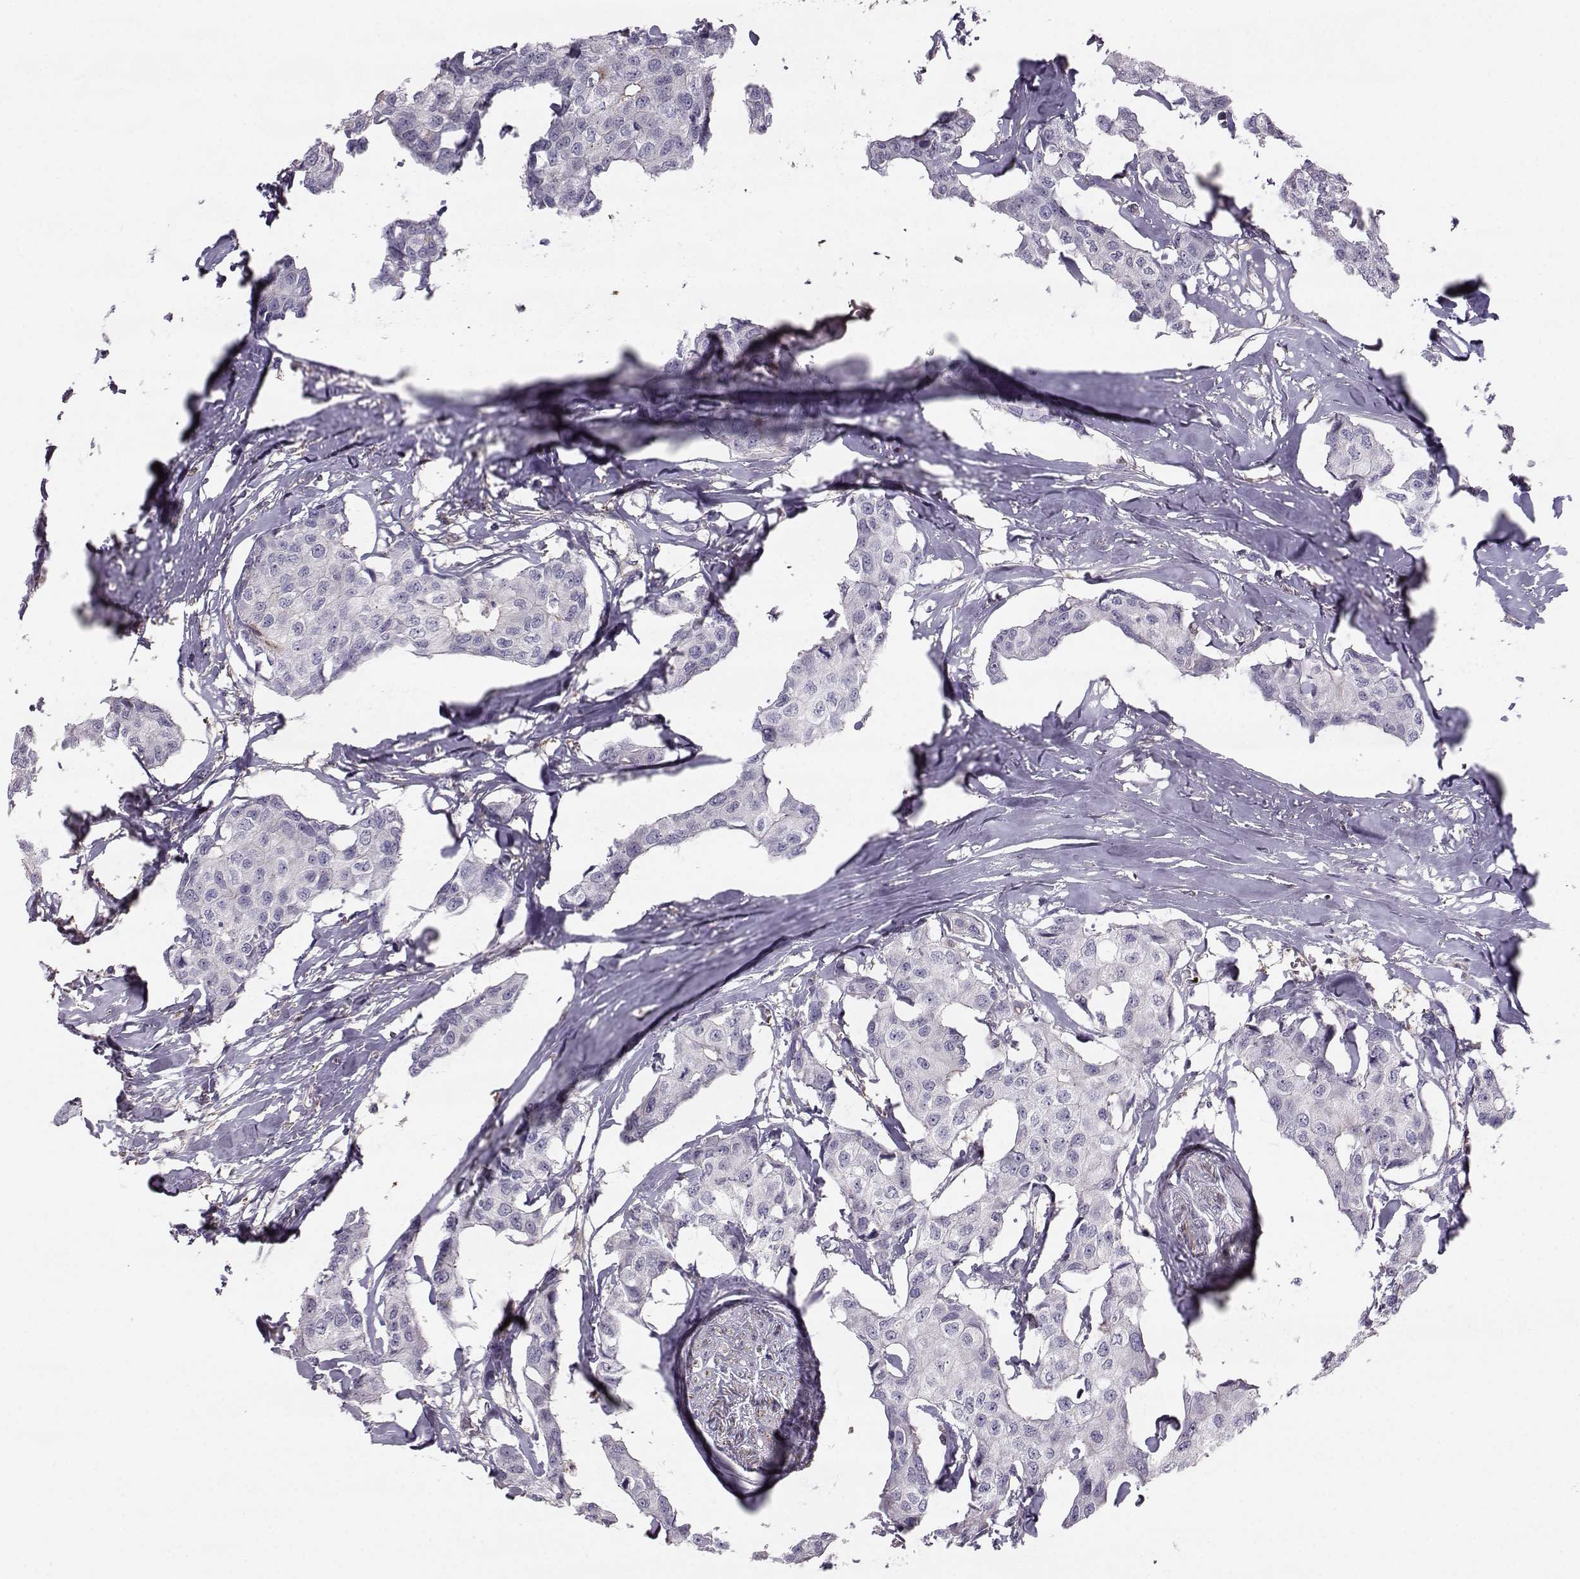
{"staining": {"intensity": "negative", "quantity": "none", "location": "none"}, "tissue": "breast cancer", "cell_type": "Tumor cells", "image_type": "cancer", "snomed": [{"axis": "morphology", "description": "Duct carcinoma"}, {"axis": "topography", "description": "Breast"}], "caption": "Breast cancer was stained to show a protein in brown. There is no significant positivity in tumor cells.", "gene": "ASB16", "patient": {"sex": "female", "age": 80}}